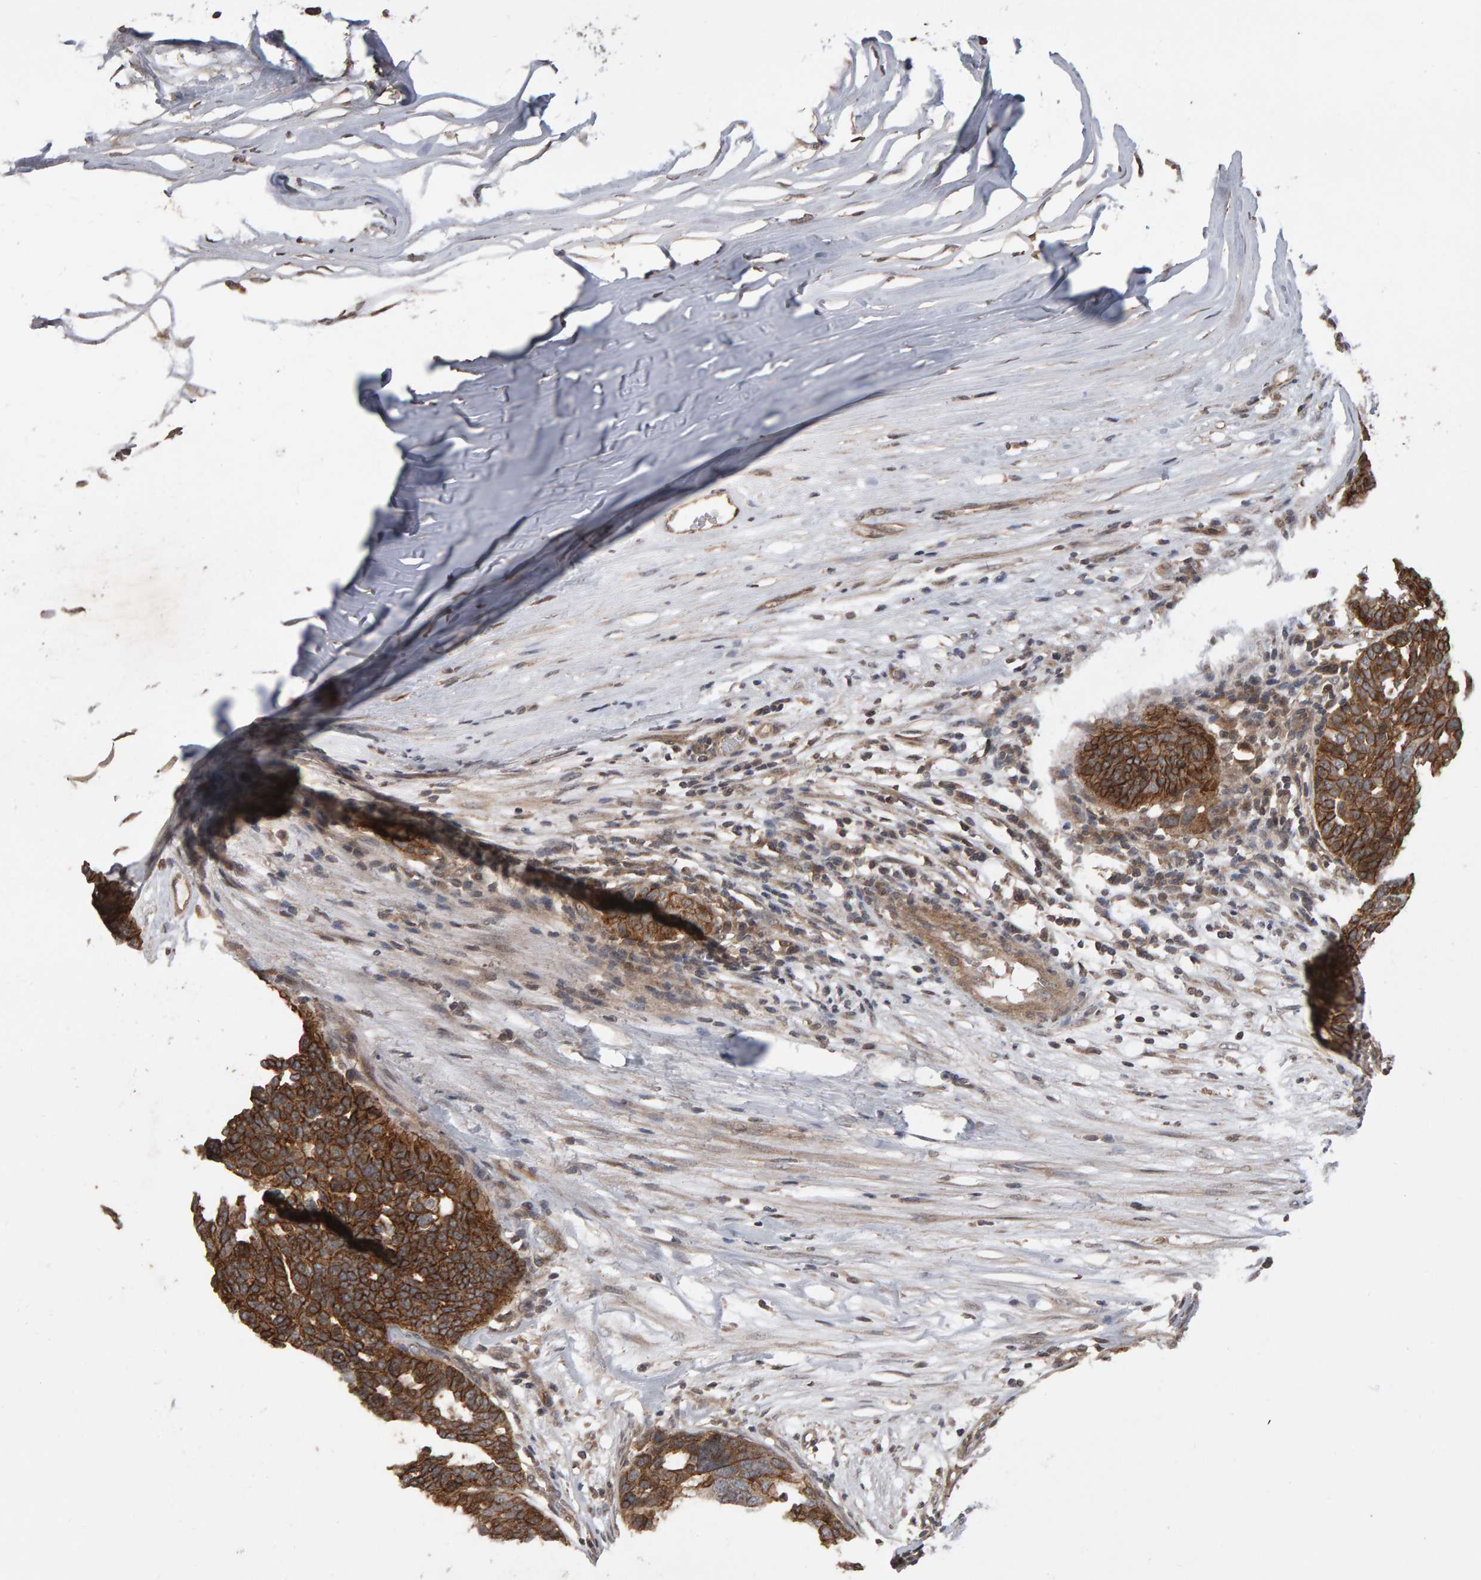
{"staining": {"intensity": "moderate", "quantity": ">75%", "location": "cytoplasmic/membranous"}, "tissue": "ovarian cancer", "cell_type": "Tumor cells", "image_type": "cancer", "snomed": [{"axis": "morphology", "description": "Cystadenocarcinoma, serous, NOS"}, {"axis": "topography", "description": "Ovary"}], "caption": "A brown stain shows moderate cytoplasmic/membranous staining of a protein in human ovarian cancer (serous cystadenocarcinoma) tumor cells.", "gene": "SCRIB", "patient": {"sex": "female", "age": 59}}